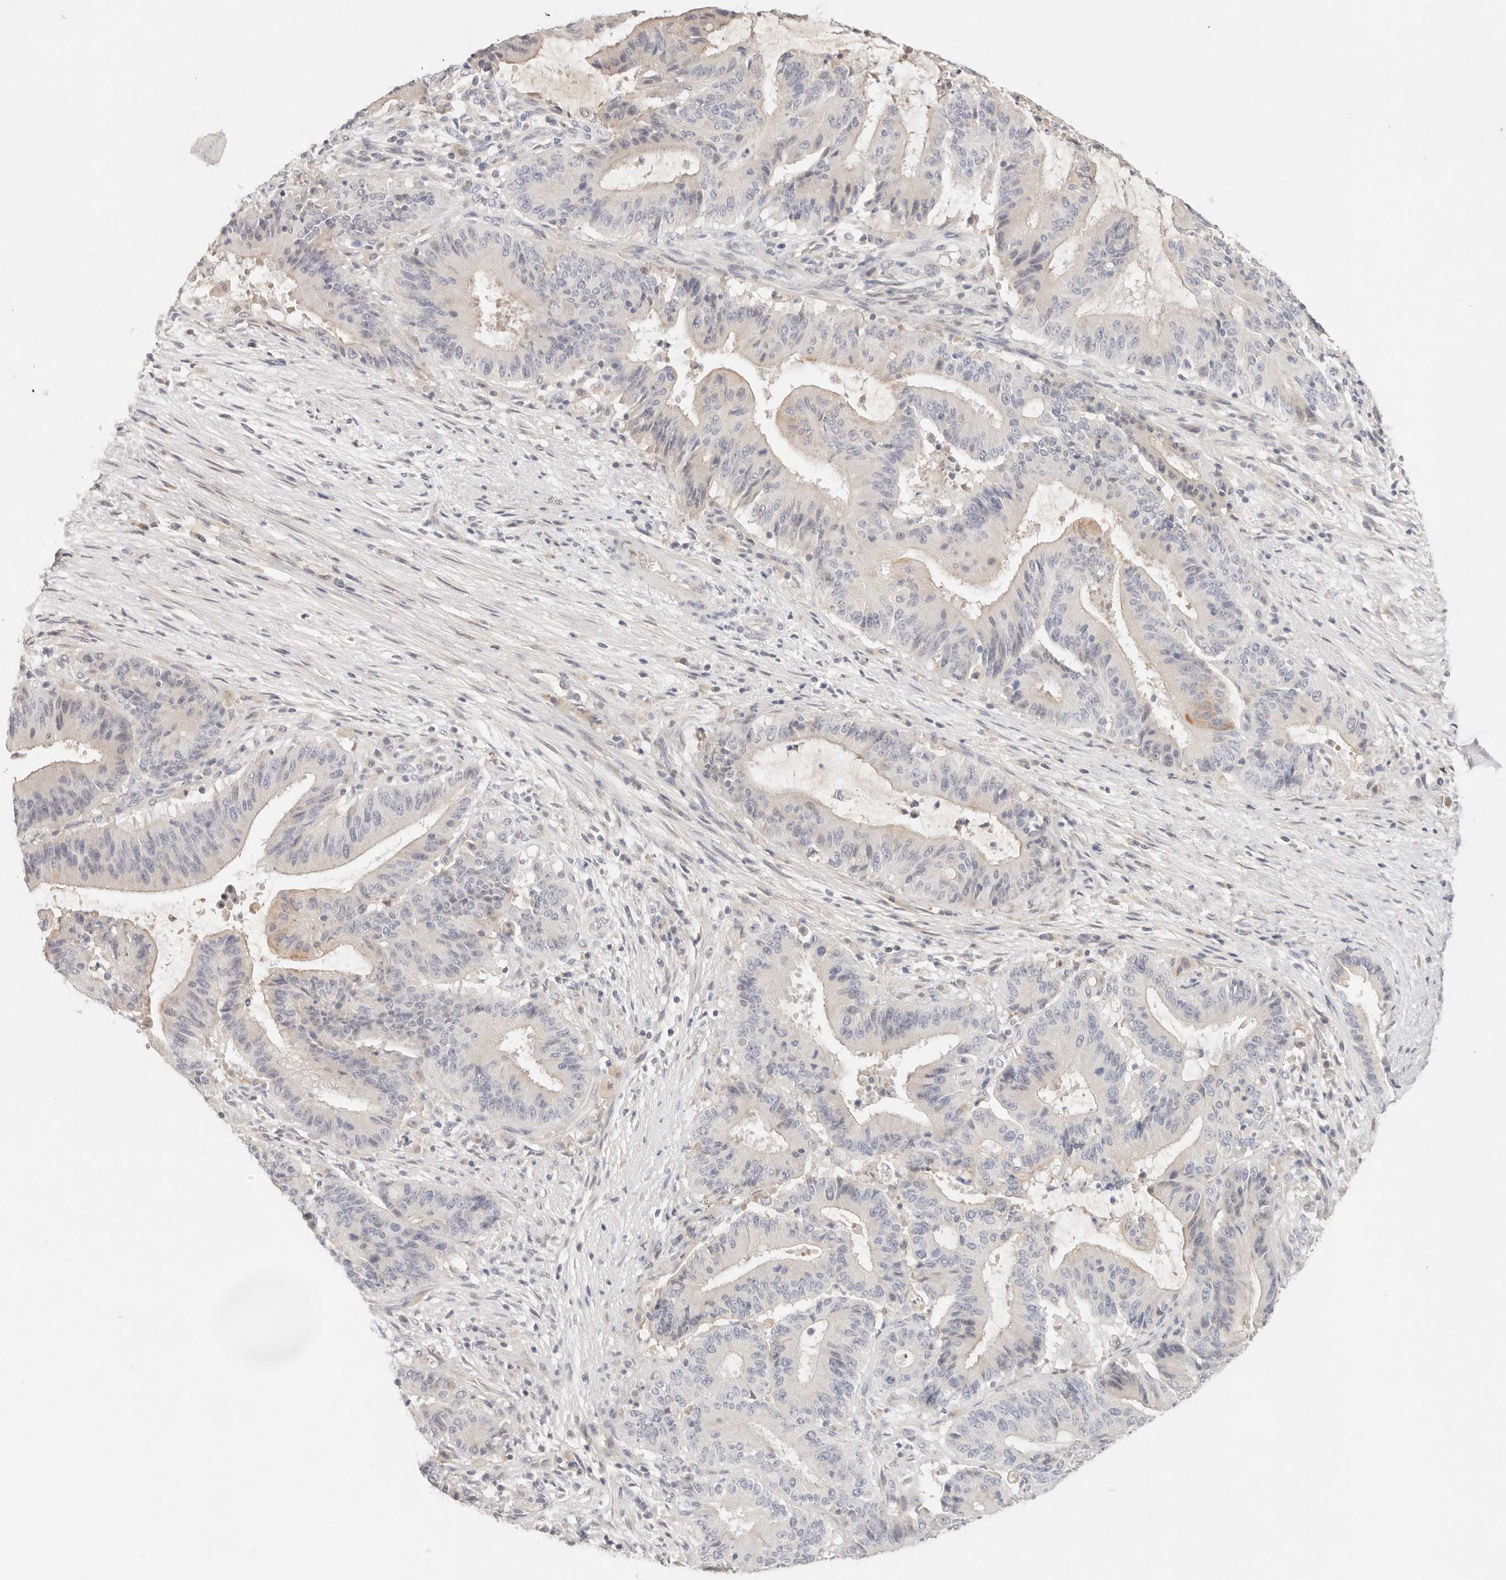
{"staining": {"intensity": "weak", "quantity": "<25%", "location": "cytoplasmic/membranous"}, "tissue": "liver cancer", "cell_type": "Tumor cells", "image_type": "cancer", "snomed": [{"axis": "morphology", "description": "Normal tissue, NOS"}, {"axis": "morphology", "description": "Cholangiocarcinoma"}, {"axis": "topography", "description": "Liver"}, {"axis": "topography", "description": "Peripheral nerve tissue"}], "caption": "Immunohistochemistry (IHC) photomicrograph of neoplastic tissue: human cholangiocarcinoma (liver) stained with DAB exhibits no significant protein positivity in tumor cells.", "gene": "SPHK1", "patient": {"sex": "female", "age": 73}}